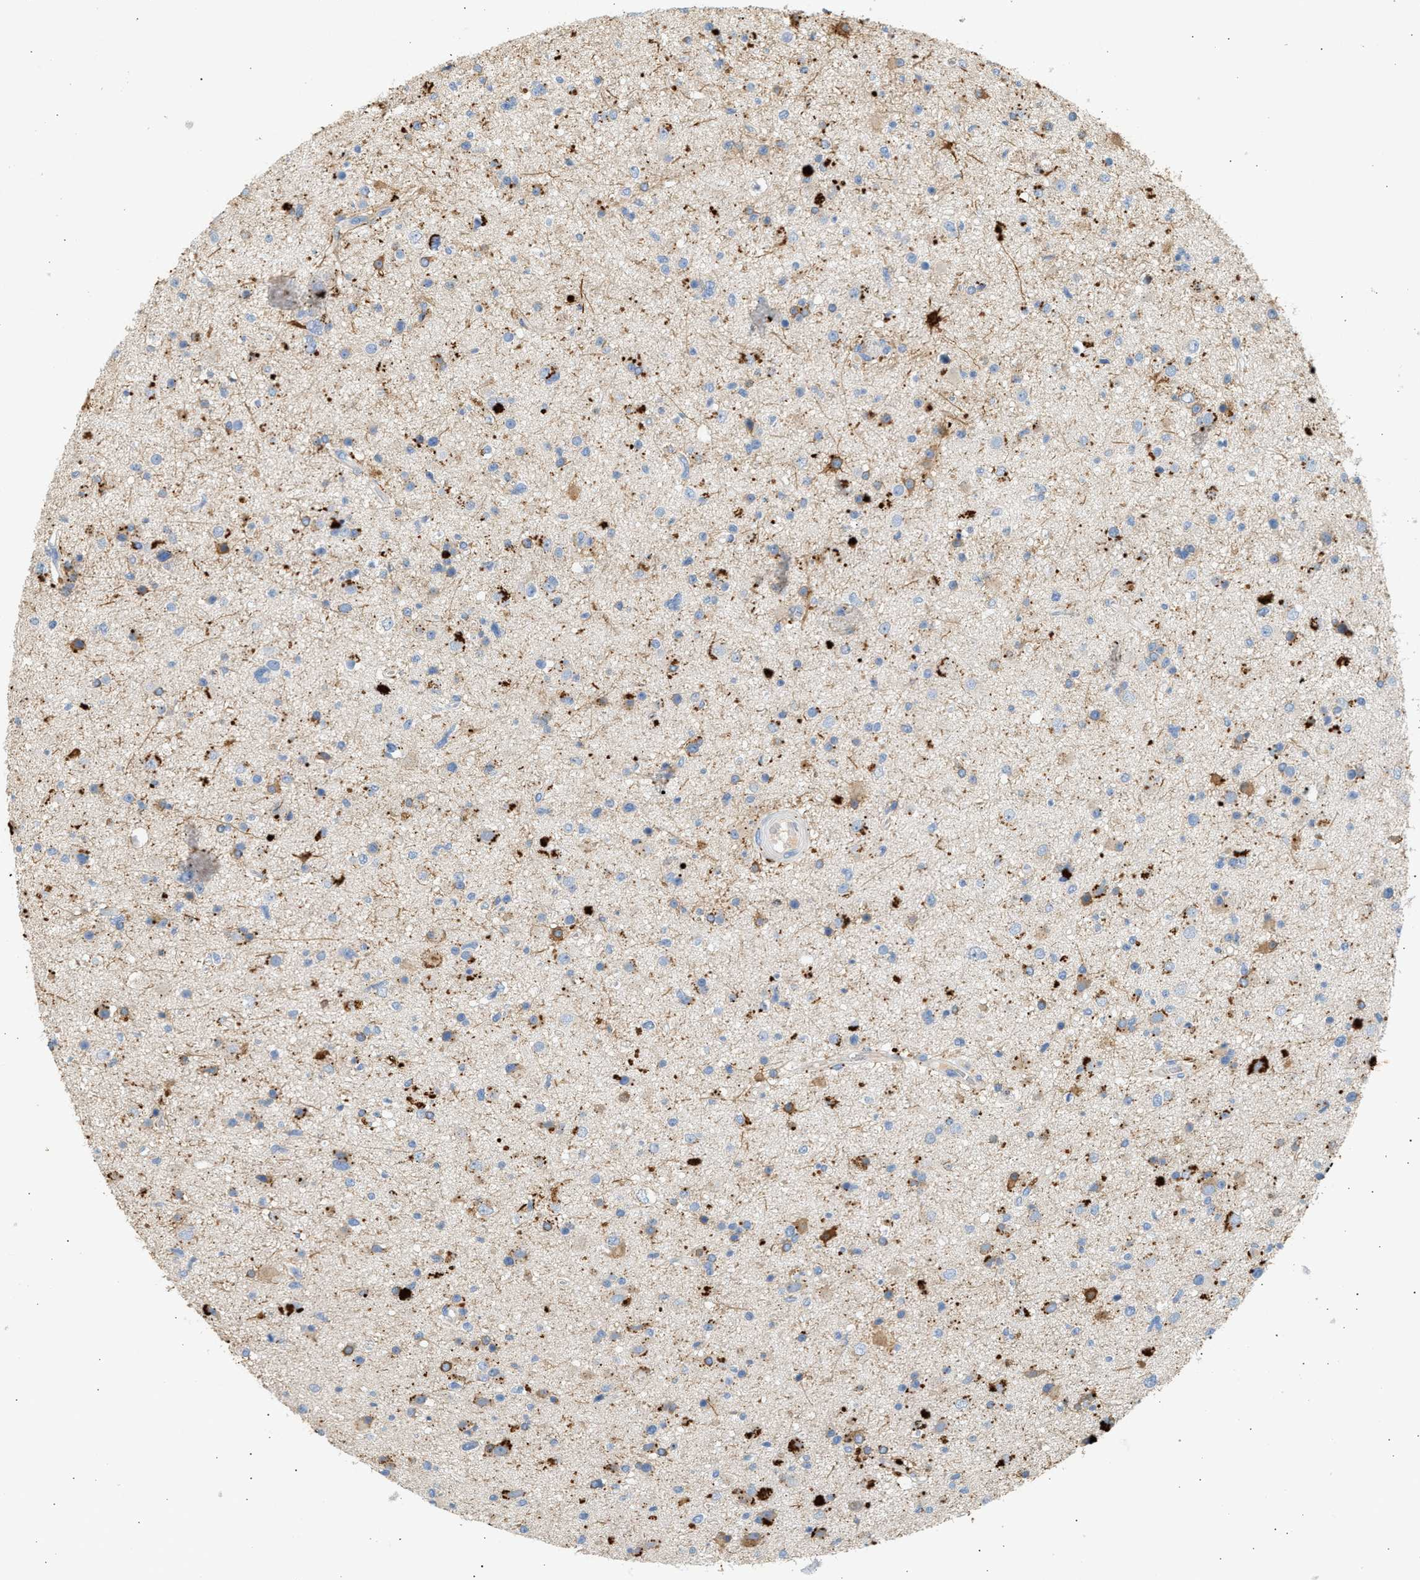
{"staining": {"intensity": "moderate", "quantity": "<25%", "location": "cytoplasmic/membranous"}, "tissue": "glioma", "cell_type": "Tumor cells", "image_type": "cancer", "snomed": [{"axis": "morphology", "description": "Glioma, malignant, High grade"}, {"axis": "topography", "description": "Brain"}], "caption": "Human high-grade glioma (malignant) stained with a protein marker shows moderate staining in tumor cells.", "gene": "ENTHD1", "patient": {"sex": "male", "age": 33}}